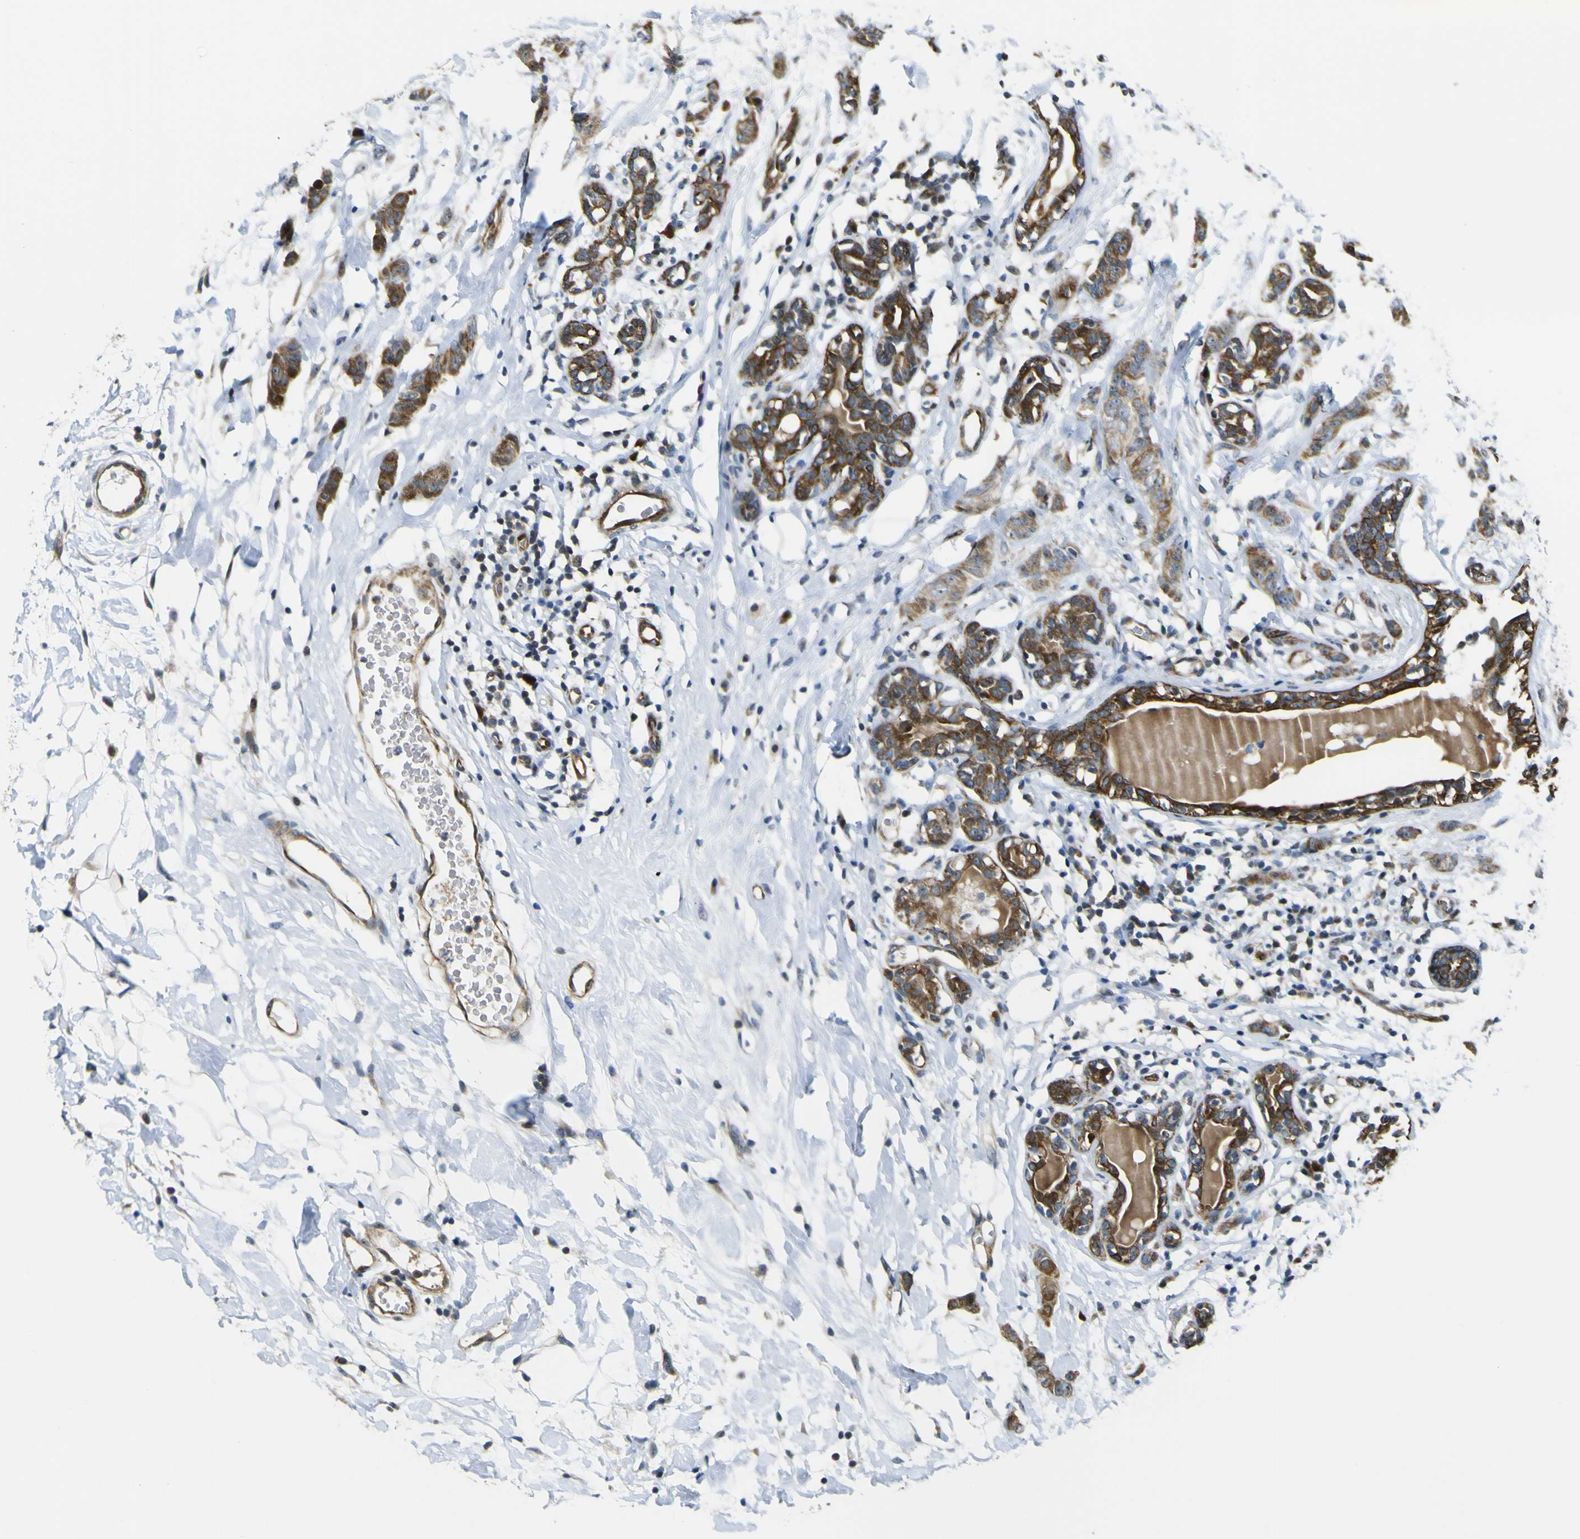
{"staining": {"intensity": "moderate", "quantity": ">75%", "location": "cytoplasmic/membranous"}, "tissue": "breast cancer", "cell_type": "Tumor cells", "image_type": "cancer", "snomed": [{"axis": "morphology", "description": "Normal tissue, NOS"}, {"axis": "morphology", "description": "Duct carcinoma"}, {"axis": "topography", "description": "Breast"}], "caption": "A histopathology image of human breast invasive ductal carcinoma stained for a protein demonstrates moderate cytoplasmic/membranous brown staining in tumor cells. Using DAB (3,3'-diaminobenzidine) (brown) and hematoxylin (blue) stains, captured at high magnification using brightfield microscopy.", "gene": "KDM7A", "patient": {"sex": "female", "age": 40}}